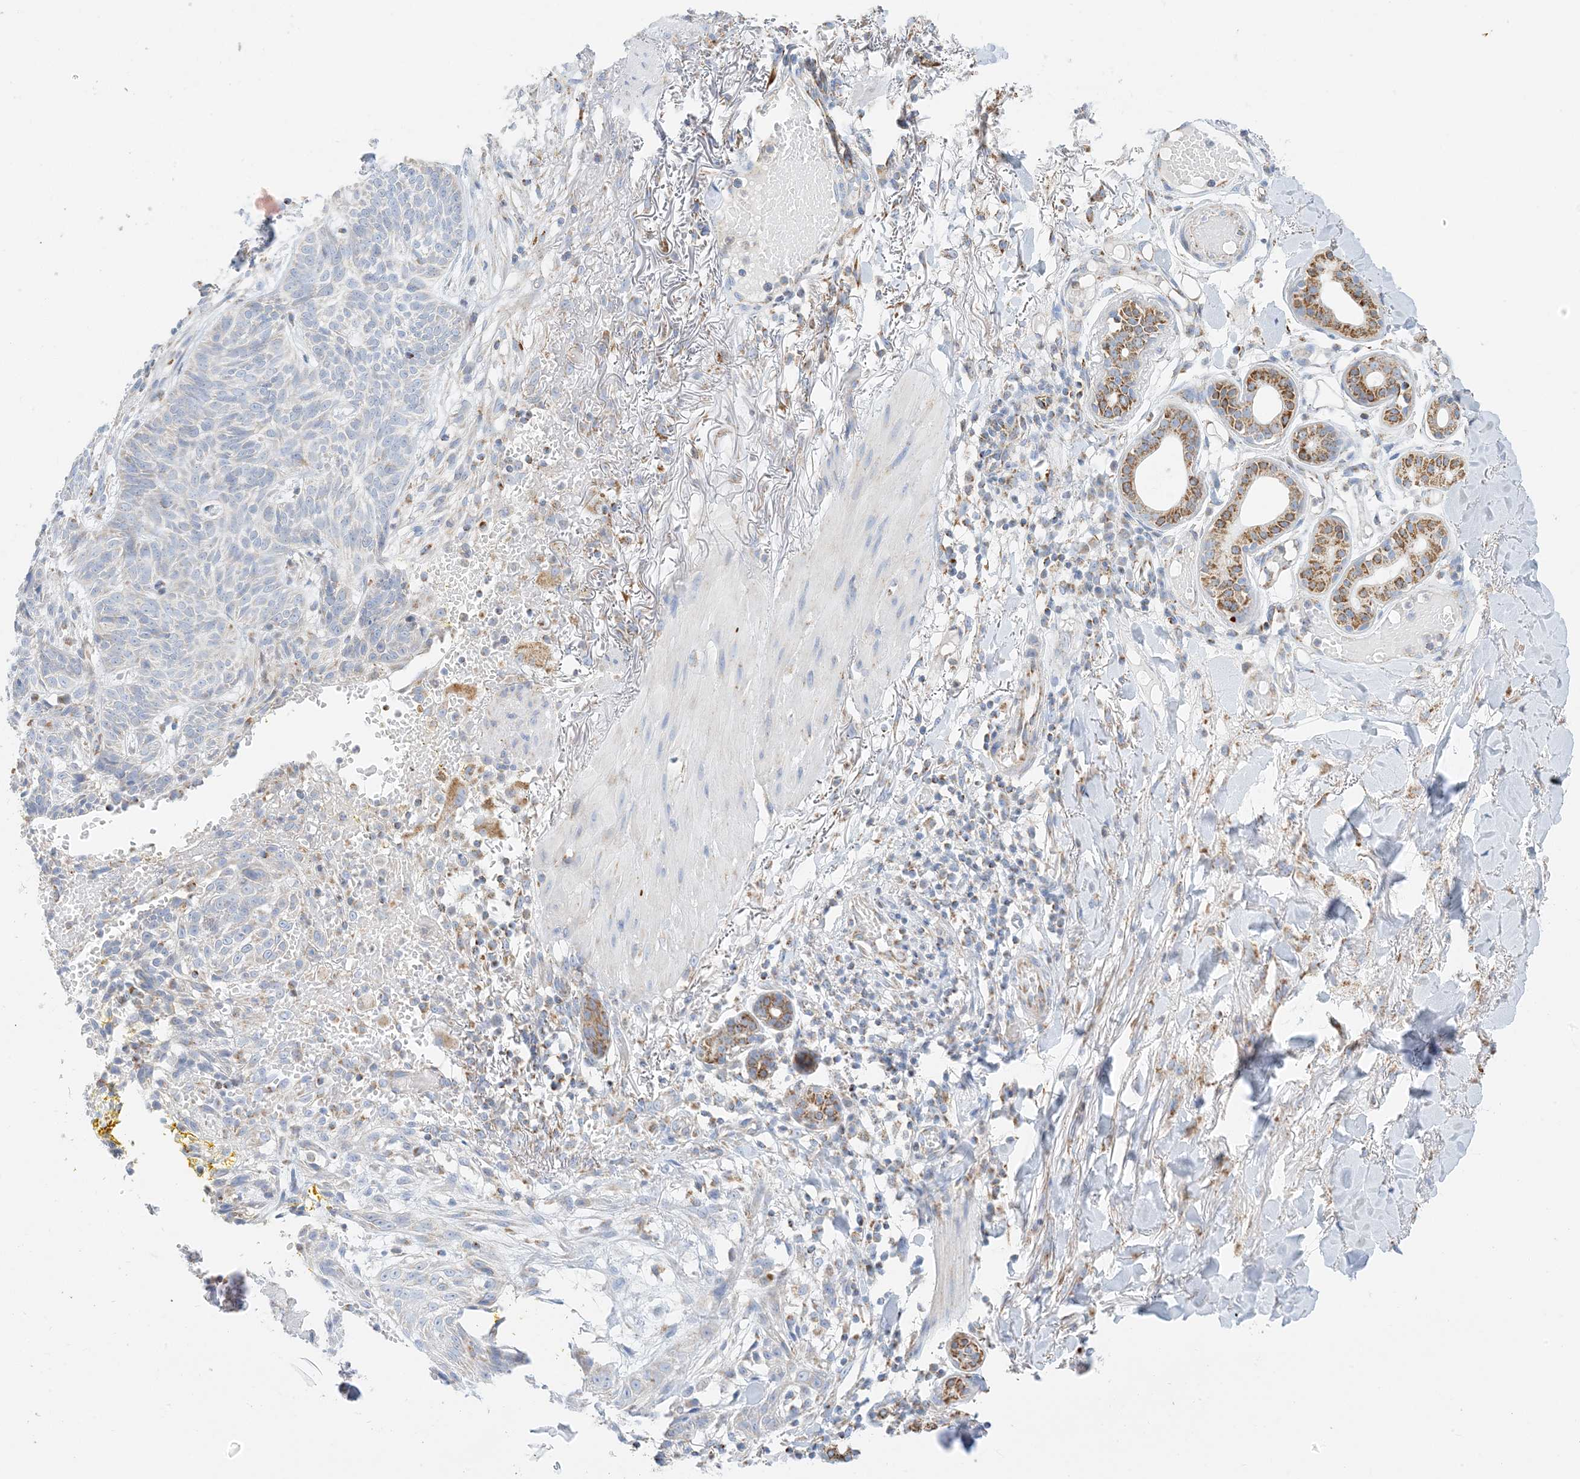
{"staining": {"intensity": "negative", "quantity": "none", "location": "none"}, "tissue": "skin cancer", "cell_type": "Tumor cells", "image_type": "cancer", "snomed": [{"axis": "morphology", "description": "Basal cell carcinoma"}, {"axis": "topography", "description": "Skin"}], "caption": "Immunohistochemistry (IHC) photomicrograph of neoplastic tissue: human skin cancer stained with DAB shows no significant protein staining in tumor cells.", "gene": "CAPN13", "patient": {"sex": "male", "age": 85}}